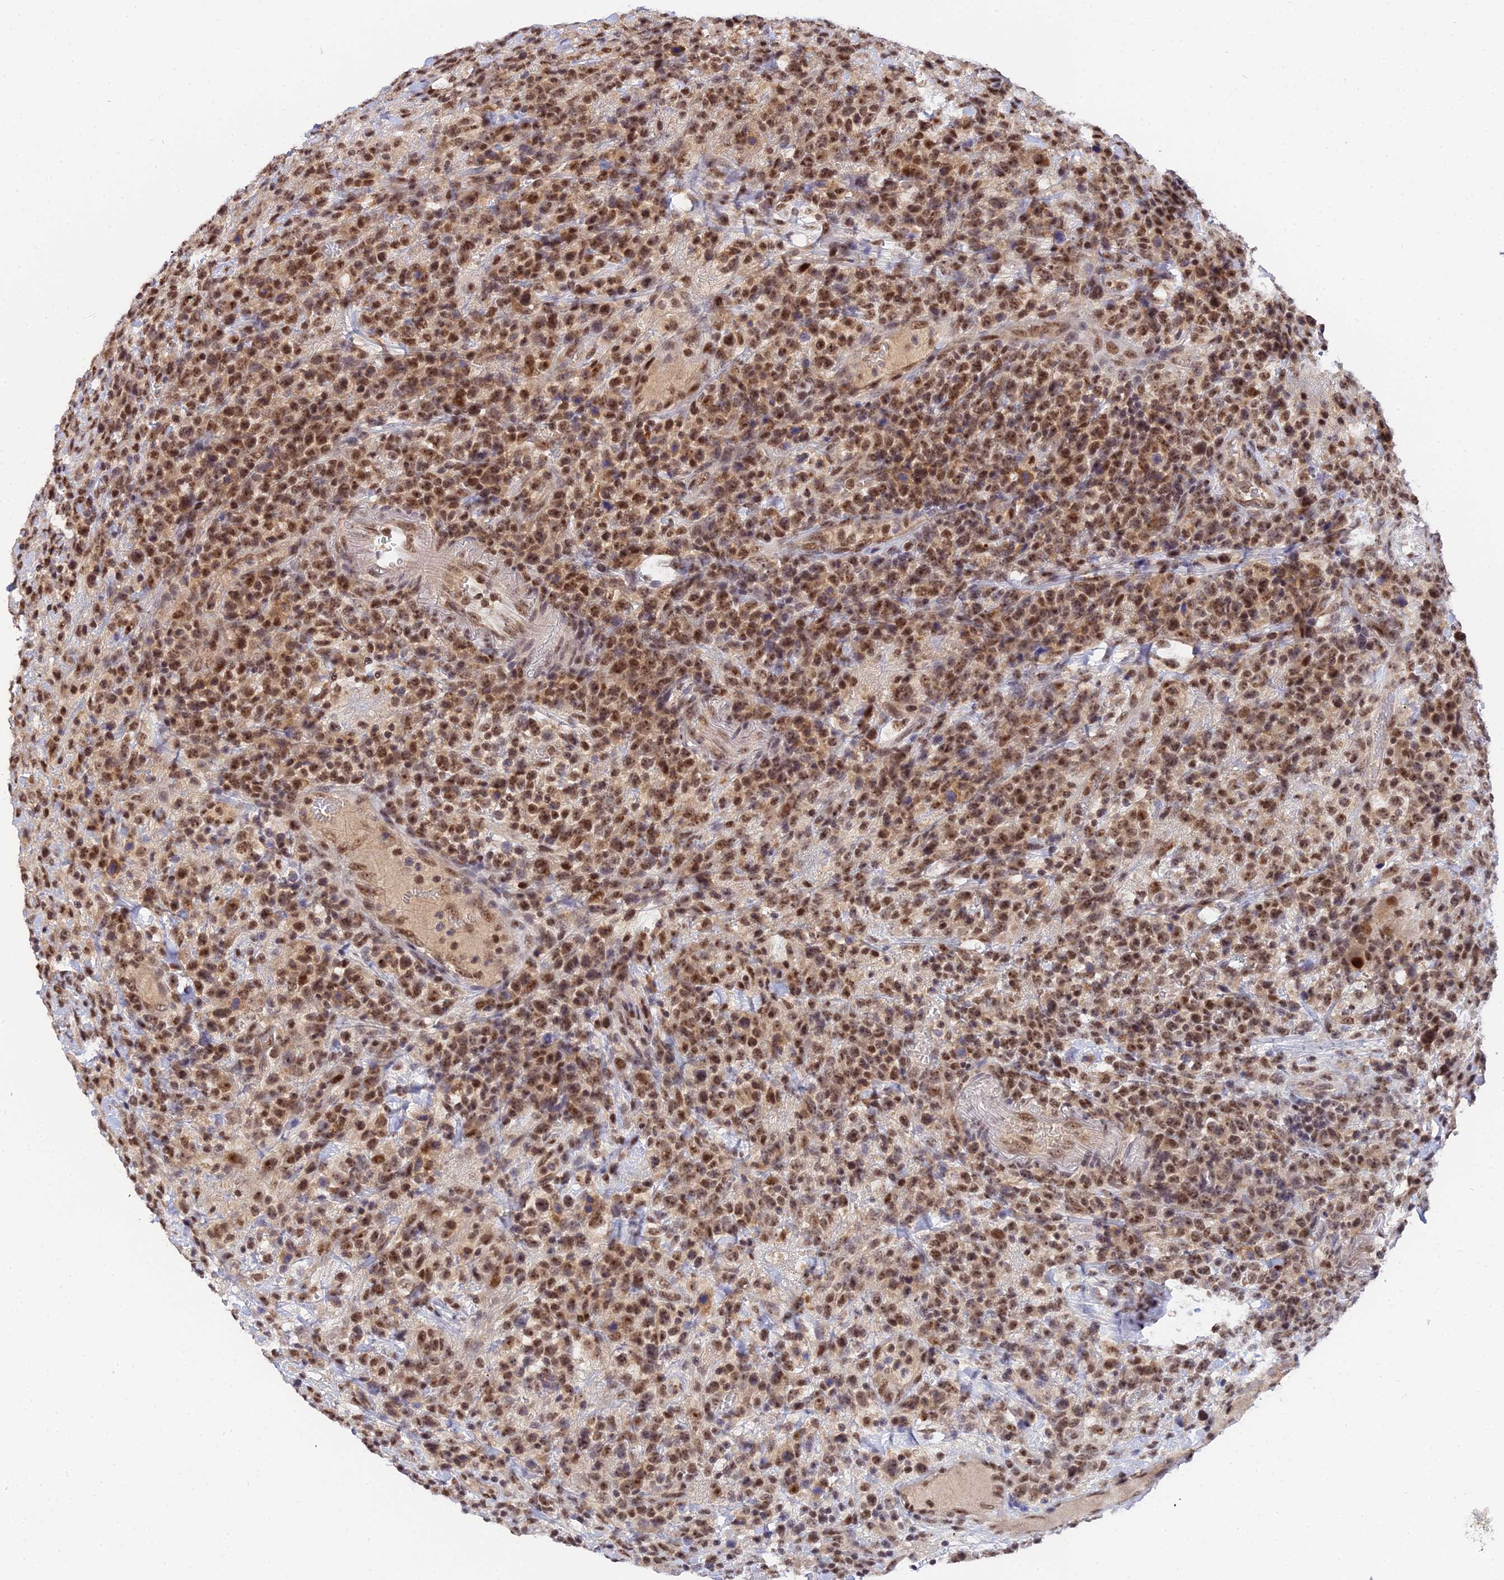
{"staining": {"intensity": "moderate", "quantity": ">75%", "location": "nuclear"}, "tissue": "lymphoma", "cell_type": "Tumor cells", "image_type": "cancer", "snomed": [{"axis": "morphology", "description": "Malignant lymphoma, non-Hodgkin's type, High grade"}, {"axis": "topography", "description": "Colon"}], "caption": "Immunohistochemistry histopathology image of neoplastic tissue: human malignant lymphoma, non-Hodgkin's type (high-grade) stained using immunohistochemistry (IHC) reveals medium levels of moderate protein expression localized specifically in the nuclear of tumor cells, appearing as a nuclear brown color.", "gene": "EXOSC3", "patient": {"sex": "female", "age": 53}}